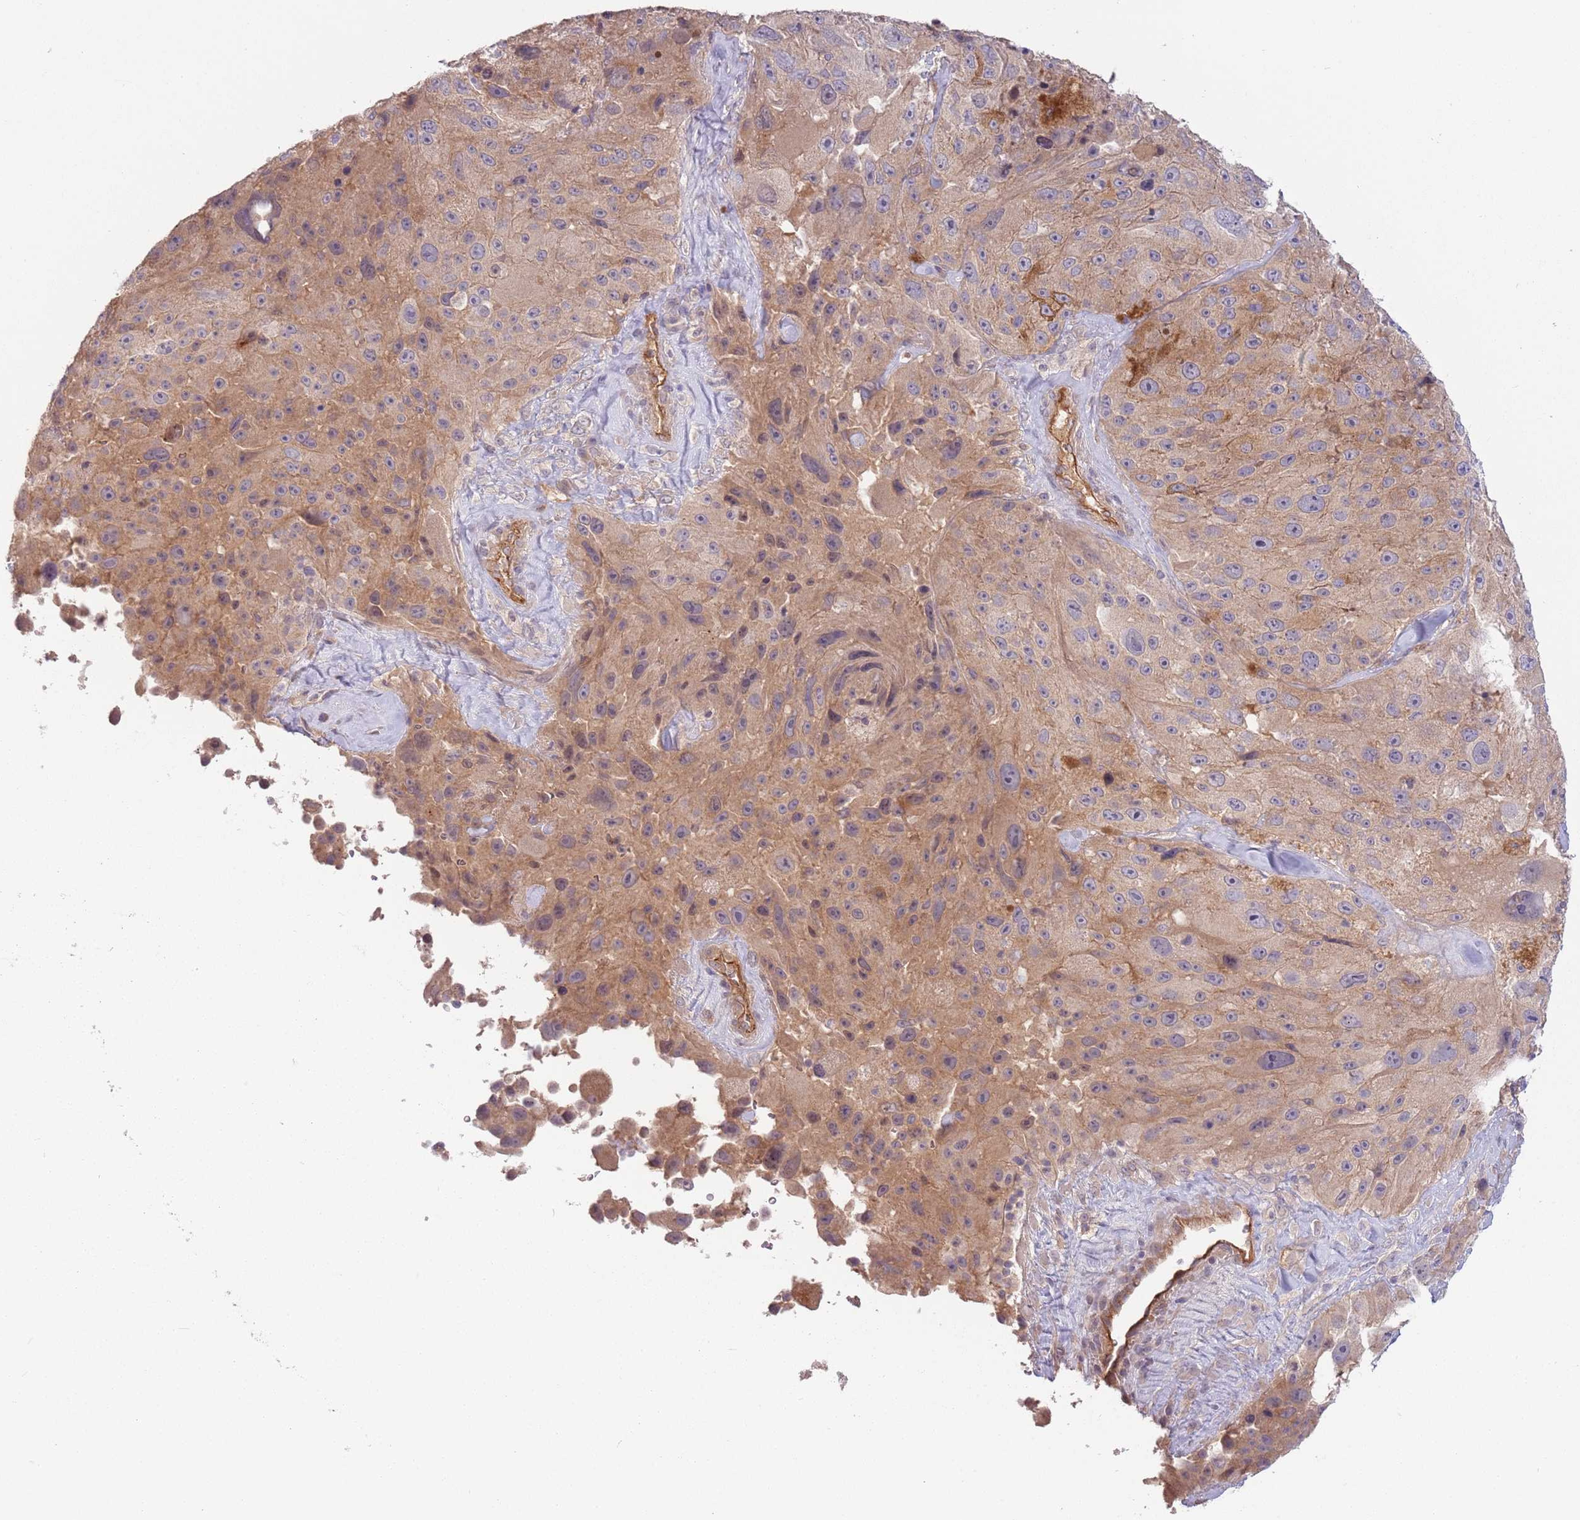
{"staining": {"intensity": "weak", "quantity": ">75%", "location": "cytoplasmic/membranous"}, "tissue": "melanoma", "cell_type": "Tumor cells", "image_type": "cancer", "snomed": [{"axis": "morphology", "description": "Malignant melanoma, Metastatic site"}, {"axis": "topography", "description": "Lymph node"}], "caption": "Protein expression analysis of melanoma reveals weak cytoplasmic/membranous expression in approximately >75% of tumor cells.", "gene": "SAV1", "patient": {"sex": "male", "age": 62}}